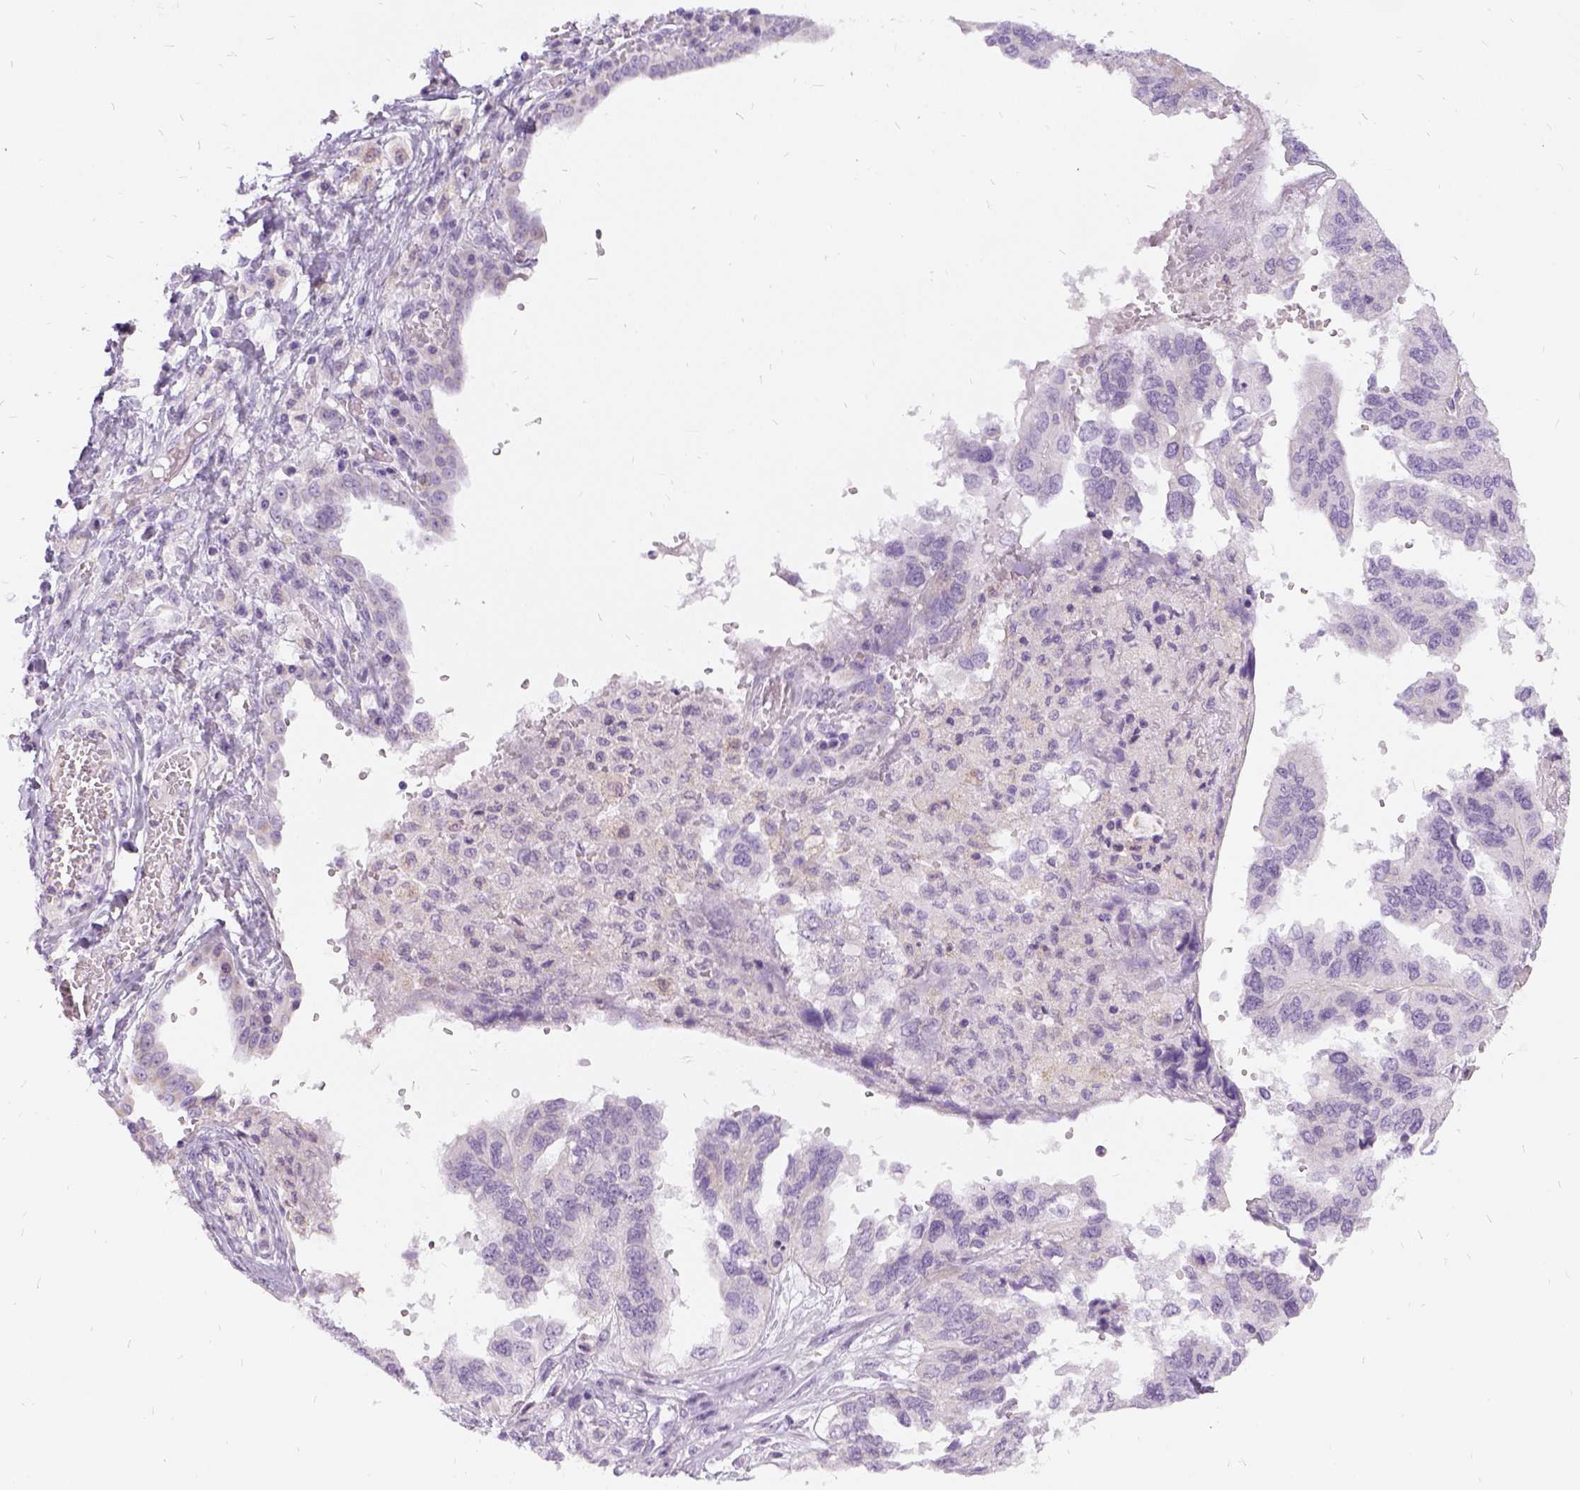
{"staining": {"intensity": "negative", "quantity": "none", "location": "none"}, "tissue": "ovarian cancer", "cell_type": "Tumor cells", "image_type": "cancer", "snomed": [{"axis": "morphology", "description": "Cystadenocarcinoma, serous, NOS"}, {"axis": "topography", "description": "Ovary"}], "caption": "IHC histopathology image of neoplastic tissue: ovarian cancer (serous cystadenocarcinoma) stained with DAB (3,3'-diaminobenzidine) displays no significant protein positivity in tumor cells.", "gene": "FDX1", "patient": {"sex": "female", "age": 79}}